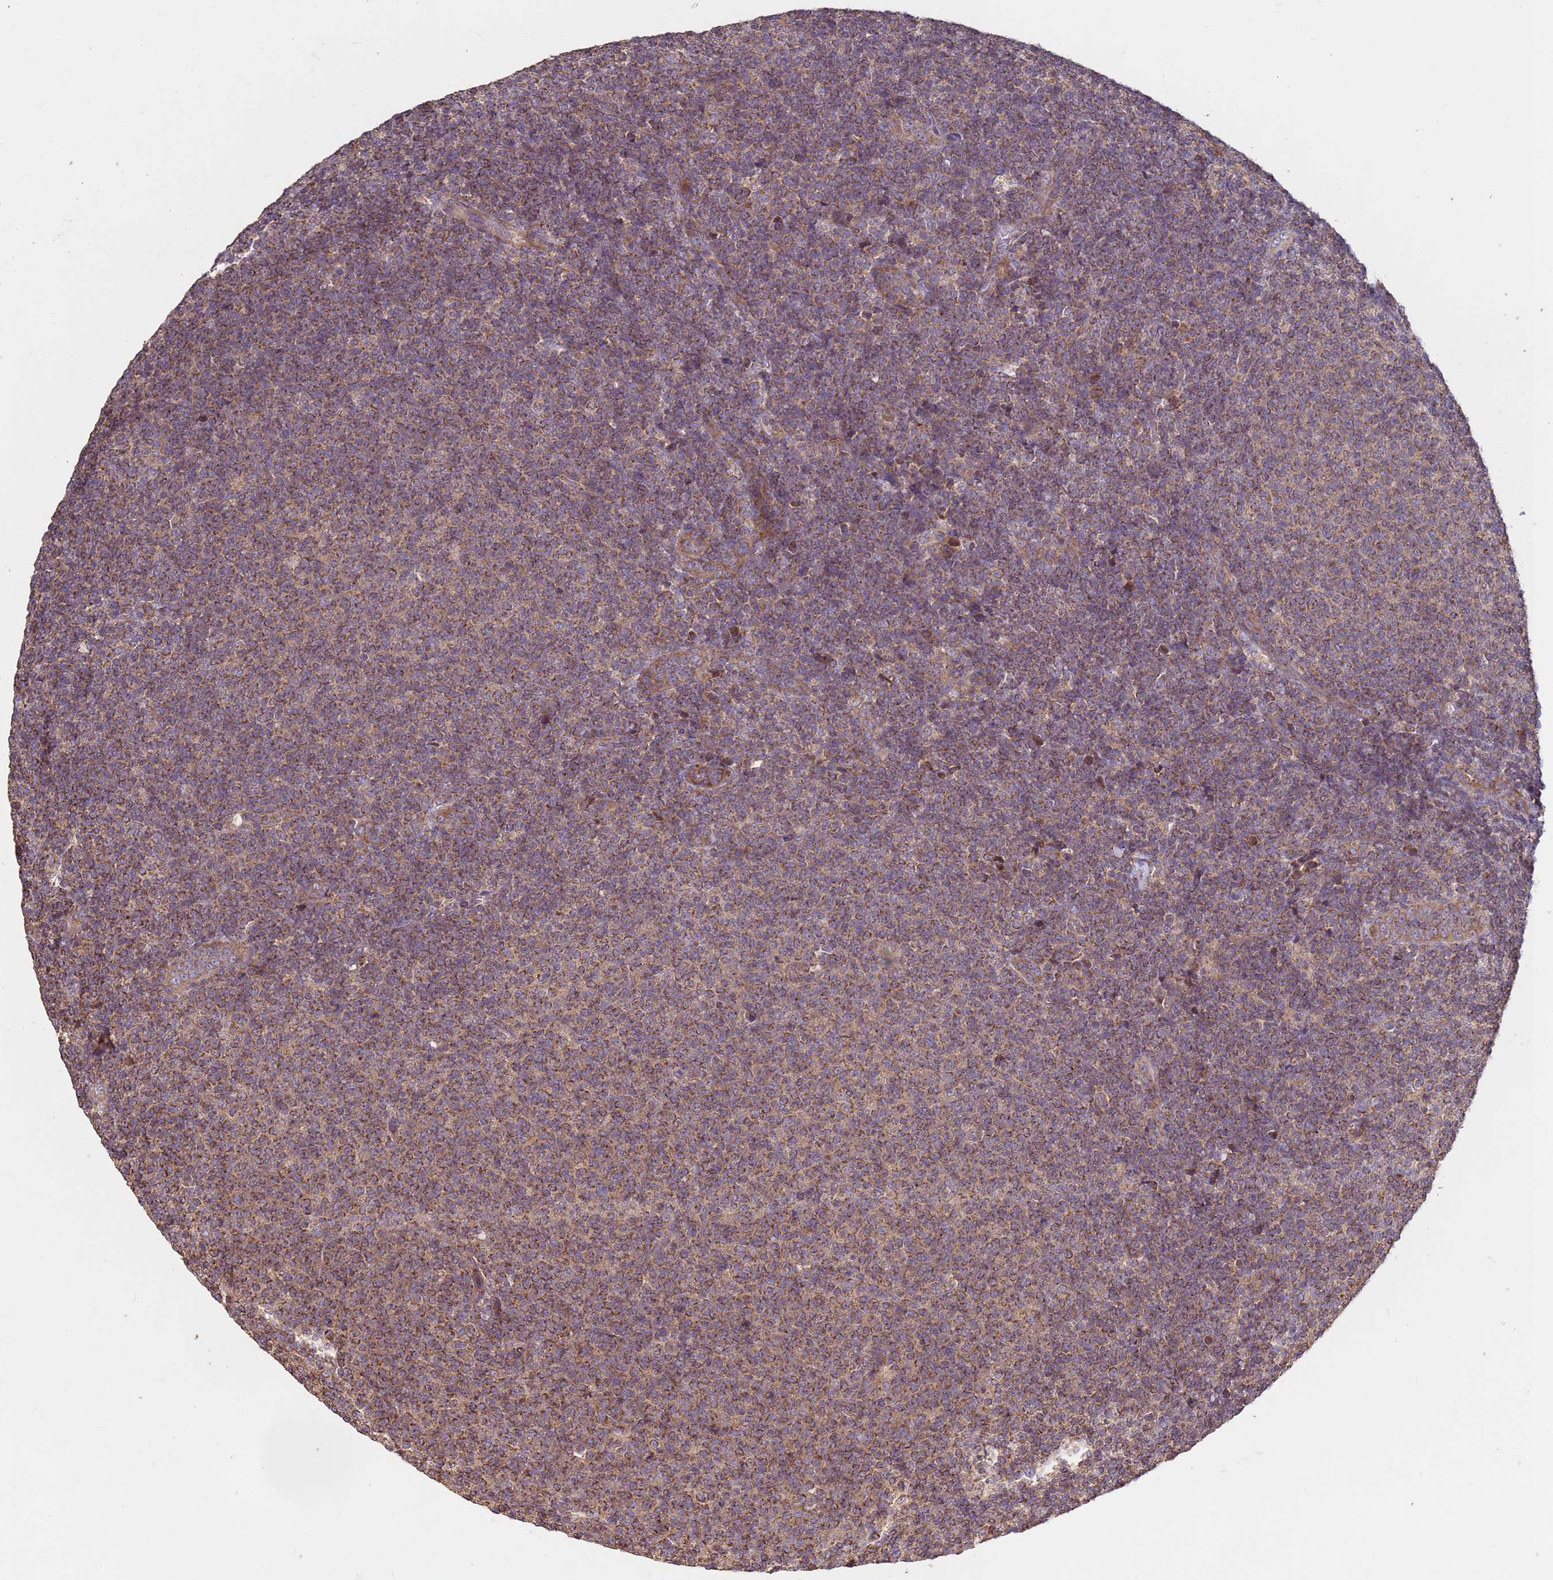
{"staining": {"intensity": "moderate", "quantity": ">75%", "location": "cytoplasmic/membranous"}, "tissue": "lymphoma", "cell_type": "Tumor cells", "image_type": "cancer", "snomed": [{"axis": "morphology", "description": "Malignant lymphoma, non-Hodgkin's type, Low grade"}, {"axis": "topography", "description": "Lymph node"}], "caption": "IHC staining of low-grade malignant lymphoma, non-Hodgkin's type, which shows medium levels of moderate cytoplasmic/membranous expression in approximately >75% of tumor cells indicating moderate cytoplasmic/membranous protein expression. The staining was performed using DAB (3,3'-diaminobenzidine) (brown) for protein detection and nuclei were counterstained in hematoxylin (blue).", "gene": "P2RX7", "patient": {"sex": "male", "age": 66}}